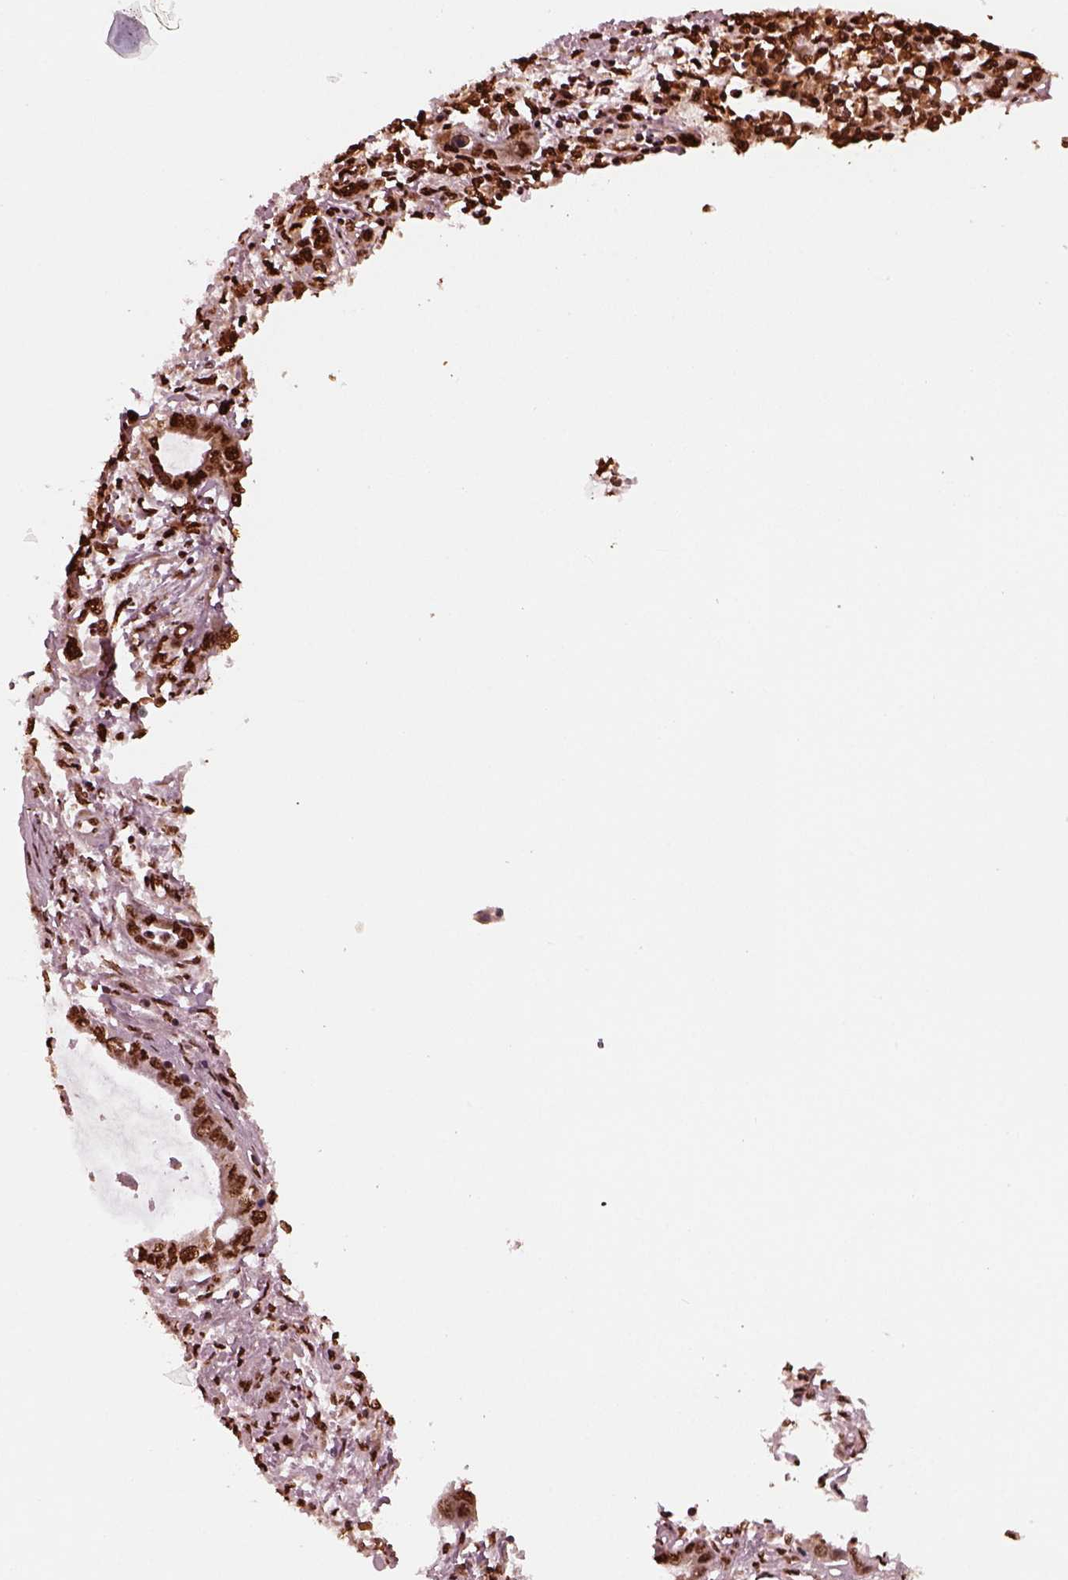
{"staining": {"intensity": "strong", "quantity": ">75%", "location": "nuclear"}, "tissue": "liver cancer", "cell_type": "Tumor cells", "image_type": "cancer", "snomed": [{"axis": "morphology", "description": "Cholangiocarcinoma"}, {"axis": "topography", "description": "Liver"}], "caption": "Liver cancer was stained to show a protein in brown. There is high levels of strong nuclear positivity in approximately >75% of tumor cells.", "gene": "NSD1", "patient": {"sex": "male", "age": 58}}